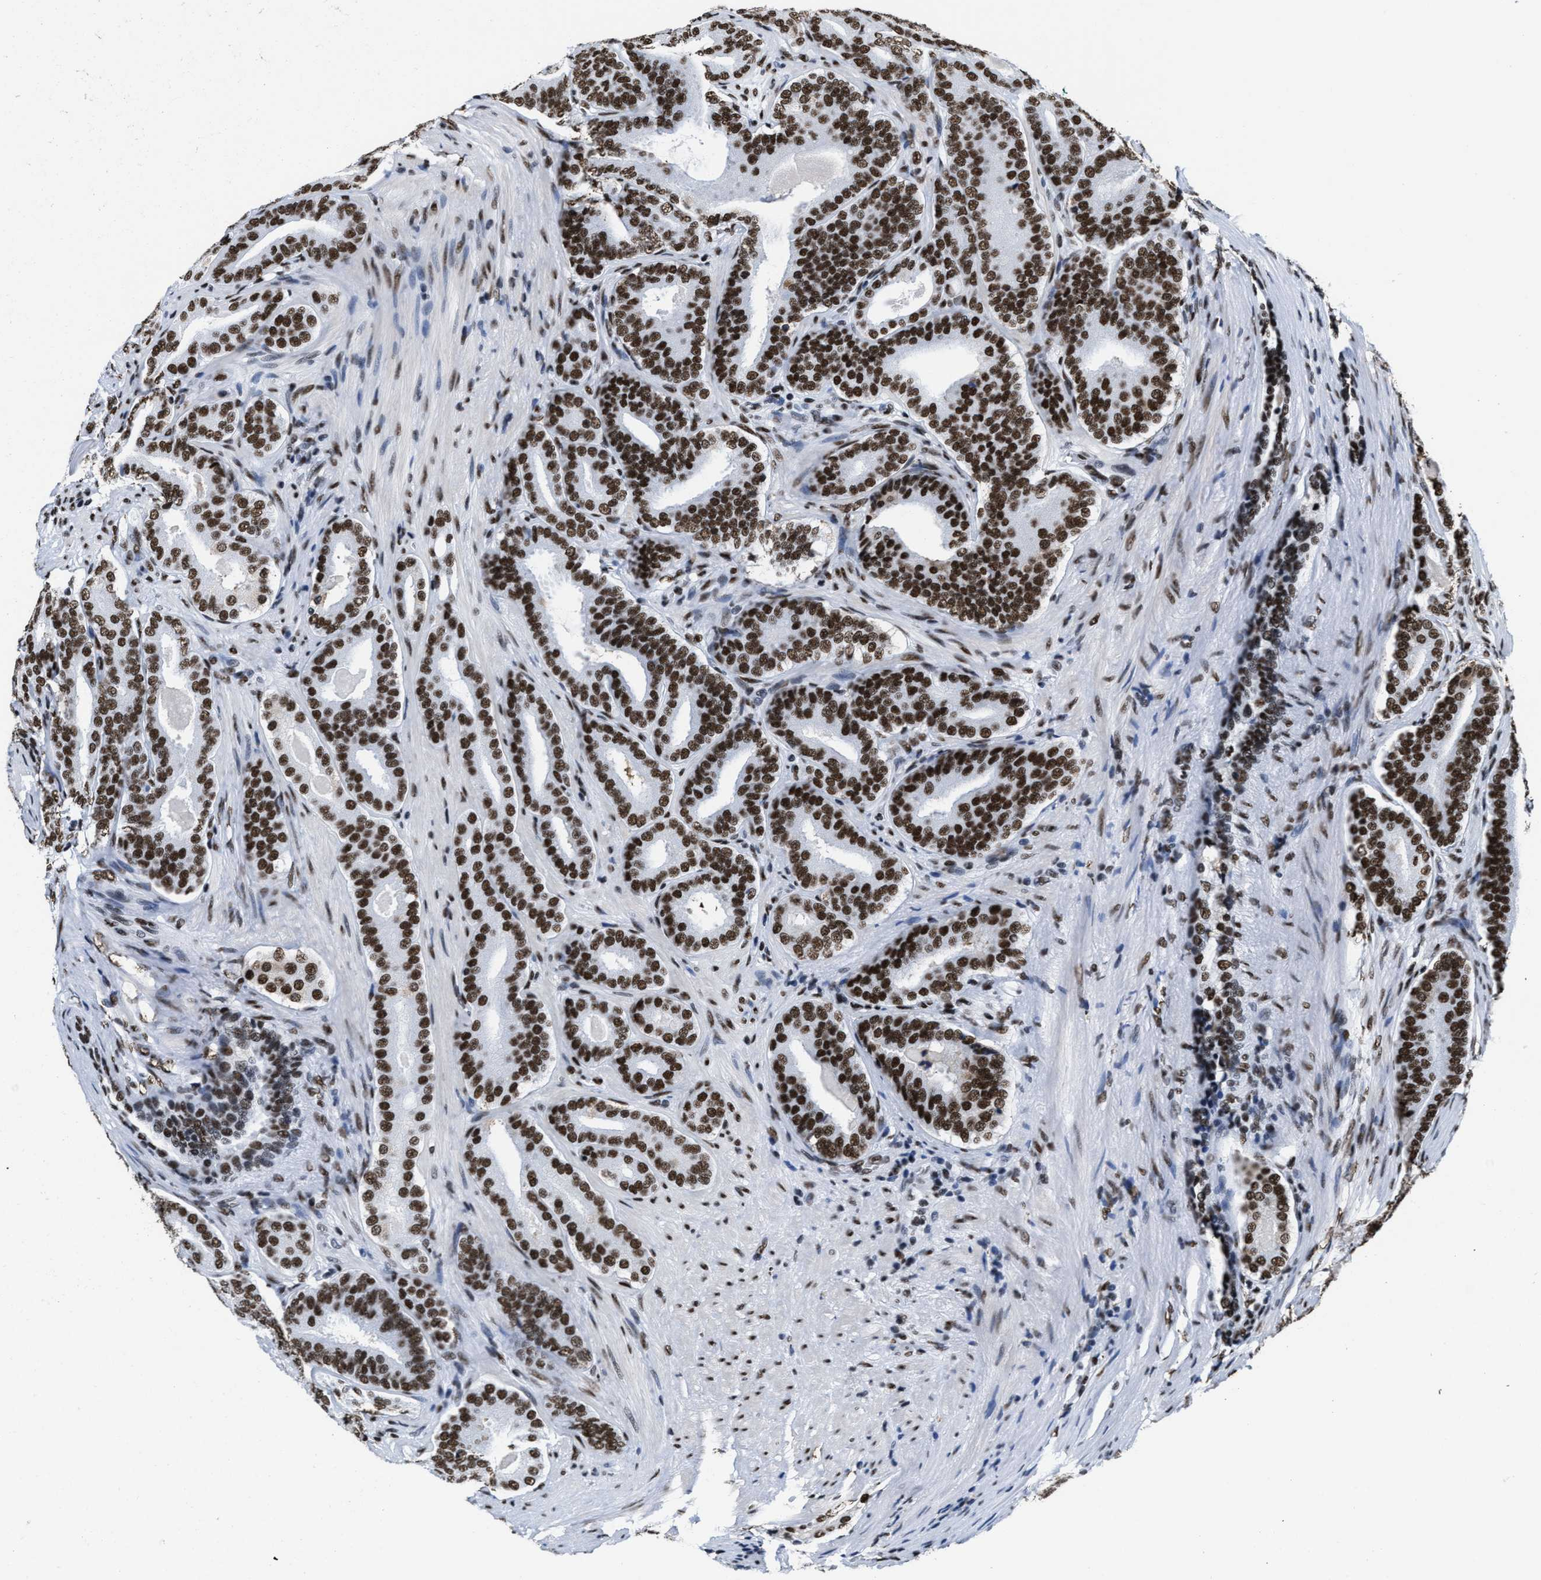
{"staining": {"intensity": "strong", "quantity": ">75%", "location": "nuclear"}, "tissue": "prostate cancer", "cell_type": "Tumor cells", "image_type": "cancer", "snomed": [{"axis": "morphology", "description": "Adenocarcinoma, High grade"}, {"axis": "topography", "description": "Prostate"}], "caption": "Protein analysis of prostate cancer (high-grade adenocarcinoma) tissue exhibits strong nuclear positivity in approximately >75% of tumor cells.", "gene": "SMARCC2", "patient": {"sex": "male", "age": 60}}